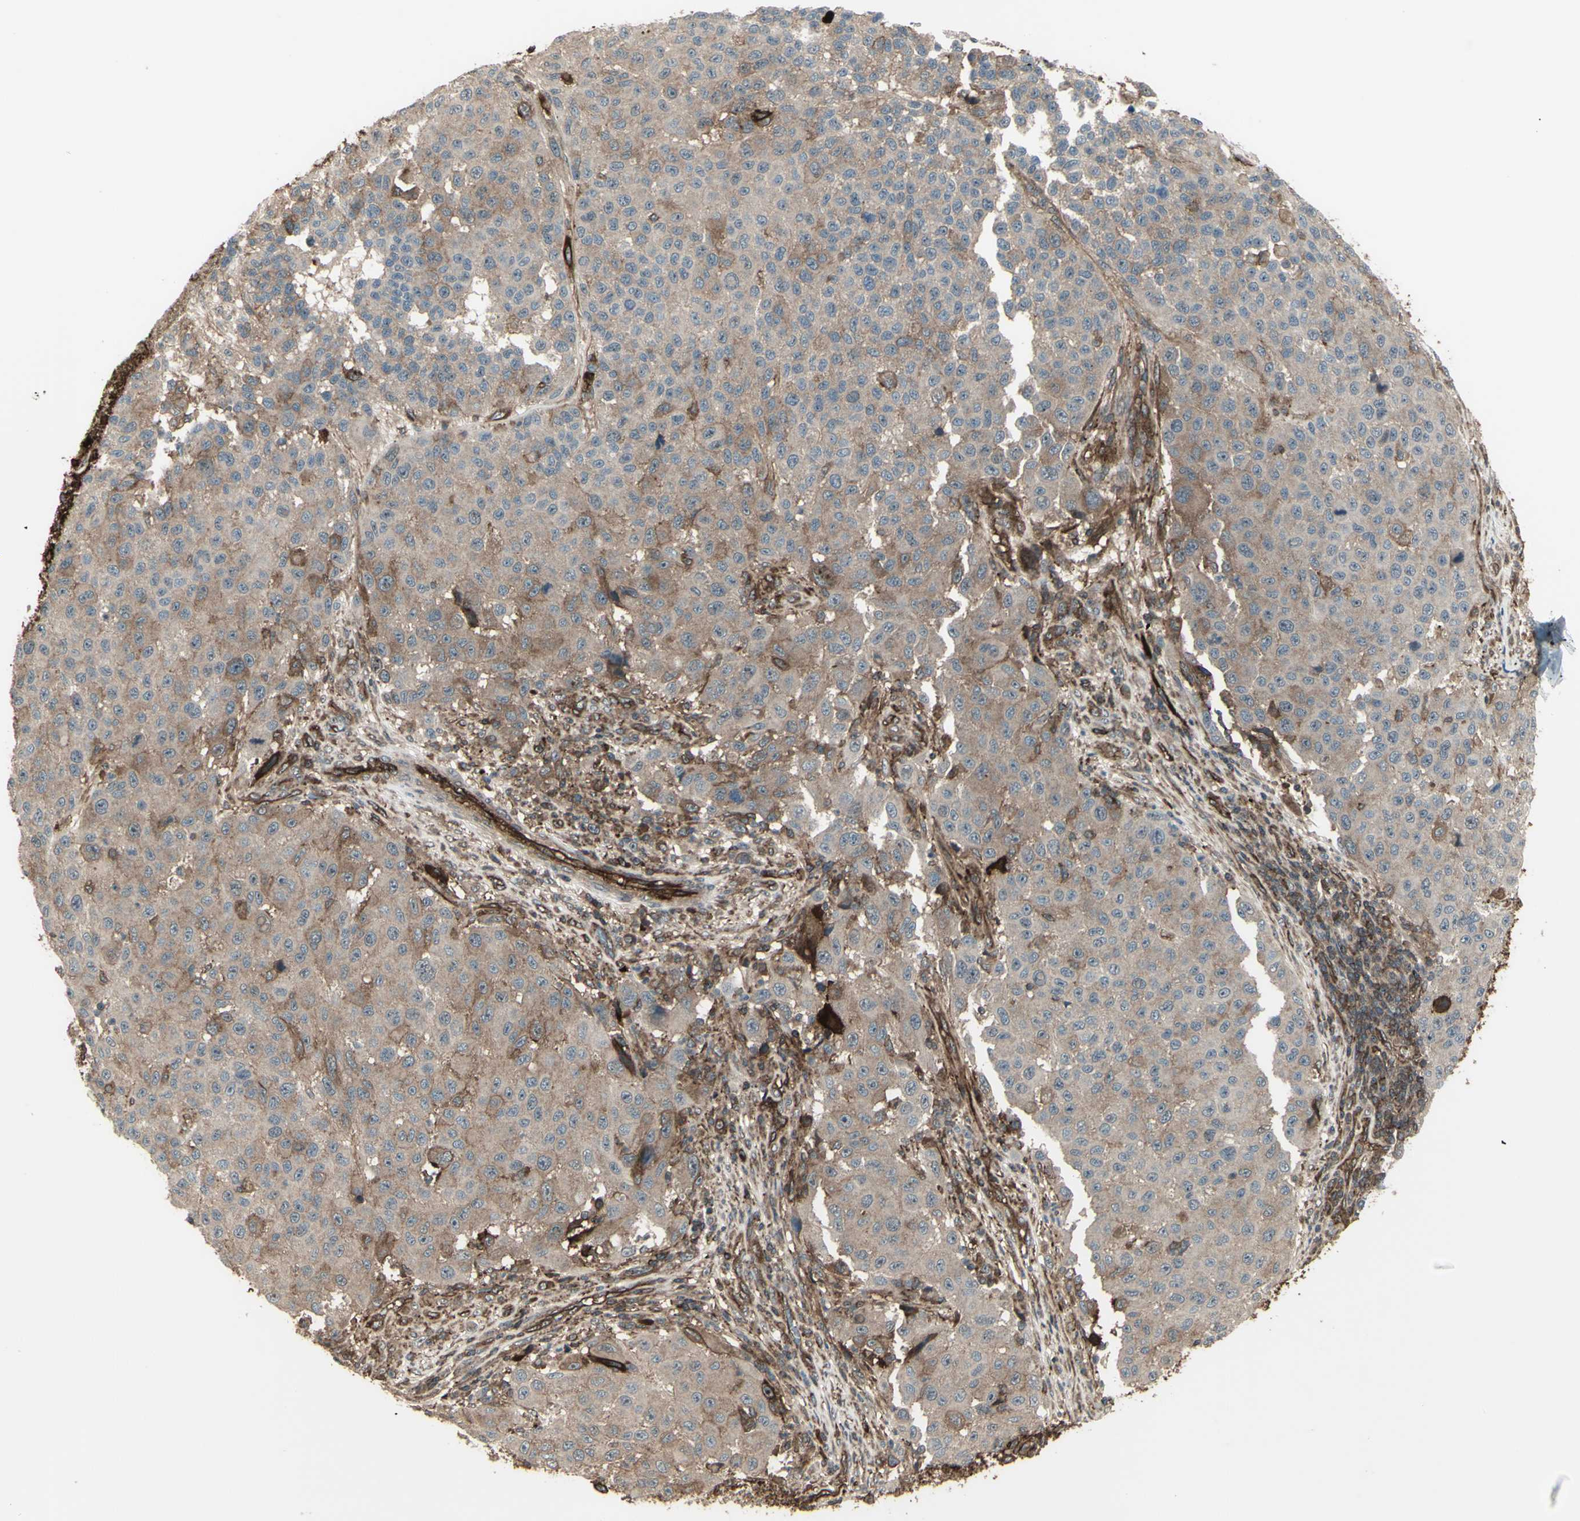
{"staining": {"intensity": "moderate", "quantity": ">75%", "location": "cytoplasmic/membranous"}, "tissue": "melanoma", "cell_type": "Tumor cells", "image_type": "cancer", "snomed": [{"axis": "morphology", "description": "Malignant melanoma, Metastatic site"}, {"axis": "topography", "description": "Lymph node"}], "caption": "Immunohistochemistry (IHC) histopathology image of neoplastic tissue: human melanoma stained using immunohistochemistry (IHC) displays medium levels of moderate protein expression localized specifically in the cytoplasmic/membranous of tumor cells, appearing as a cytoplasmic/membranous brown color.", "gene": "FXYD5", "patient": {"sex": "male", "age": 61}}